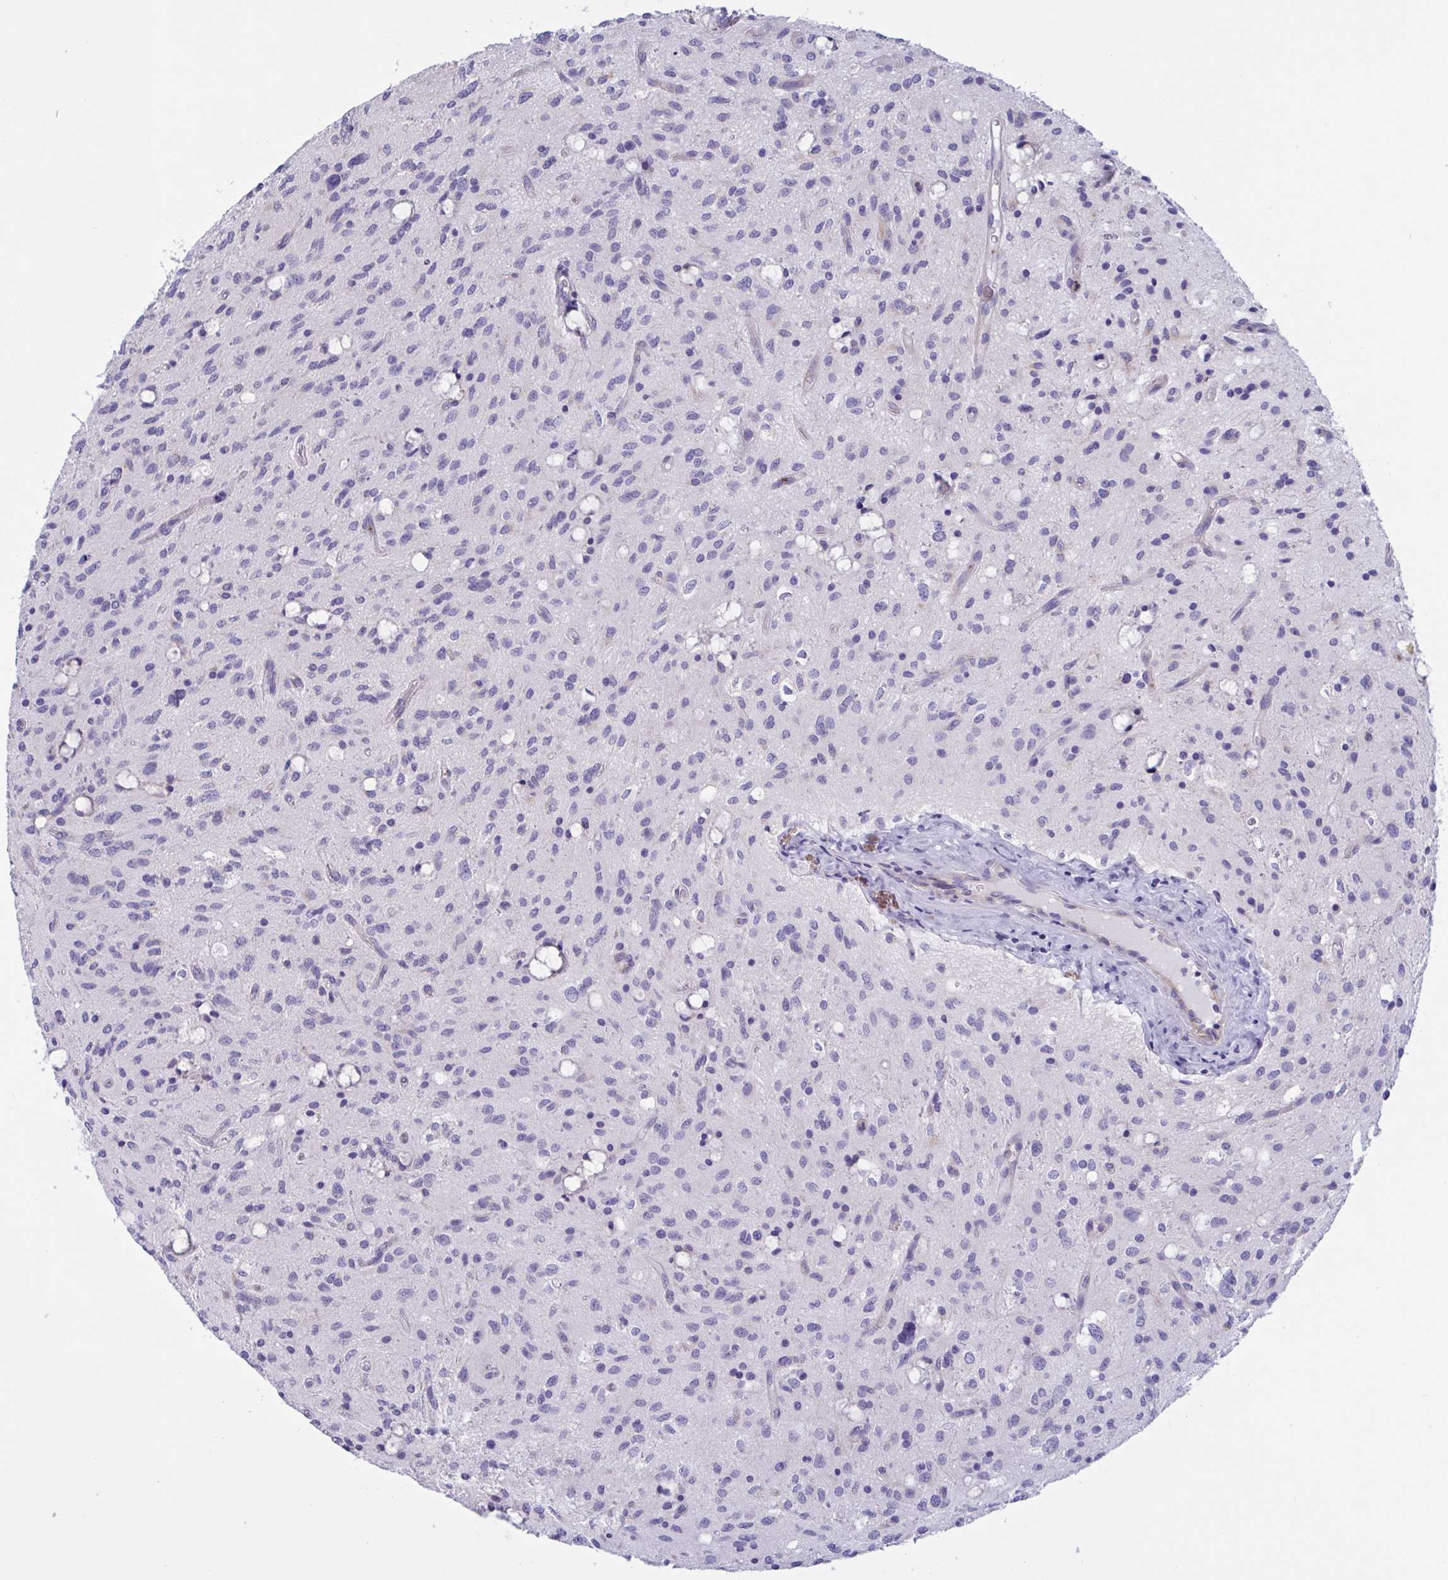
{"staining": {"intensity": "negative", "quantity": "none", "location": "none"}, "tissue": "glioma", "cell_type": "Tumor cells", "image_type": "cancer", "snomed": [{"axis": "morphology", "description": "Glioma, malignant, Low grade"}, {"axis": "topography", "description": "Brain"}], "caption": "Photomicrograph shows no protein expression in tumor cells of glioma tissue.", "gene": "OXLD1", "patient": {"sex": "female", "age": 58}}